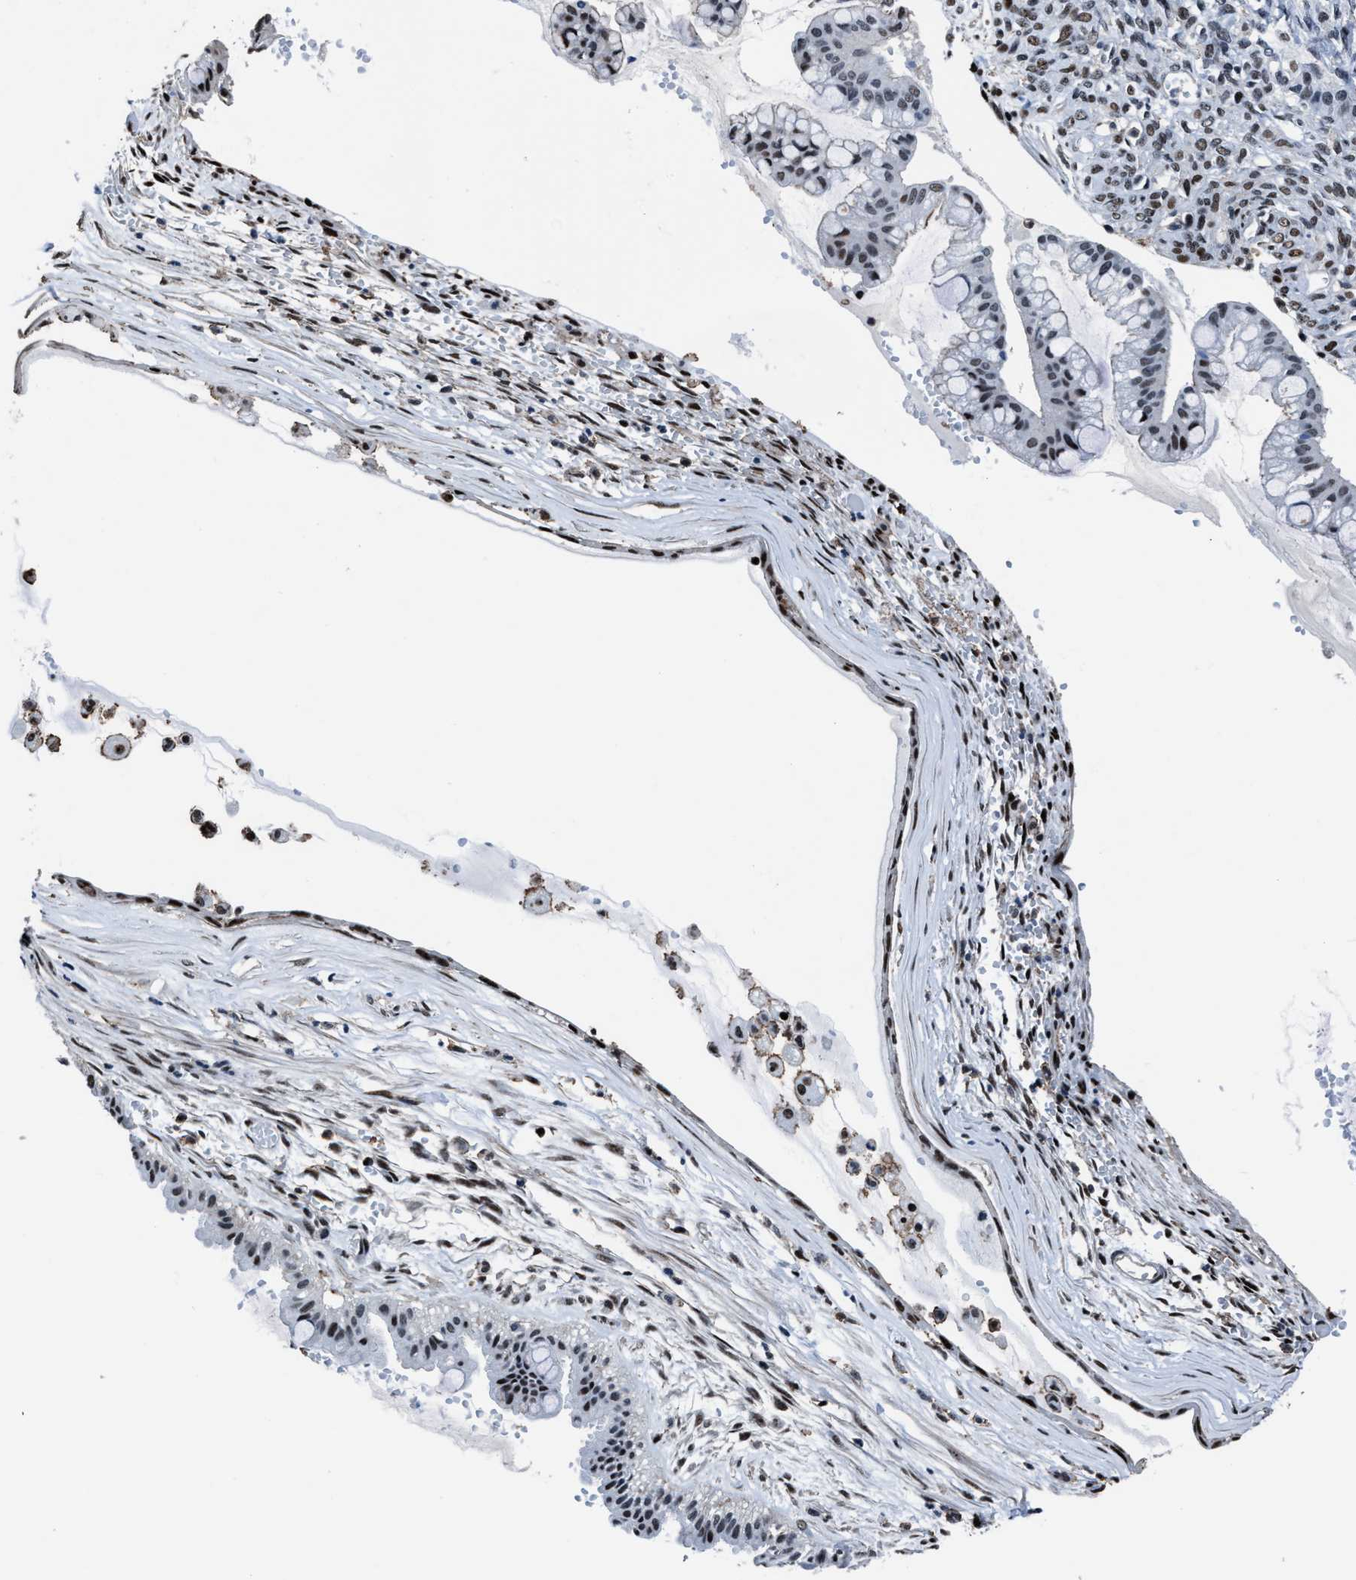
{"staining": {"intensity": "moderate", "quantity": "25%-75%", "location": "nuclear"}, "tissue": "ovarian cancer", "cell_type": "Tumor cells", "image_type": "cancer", "snomed": [{"axis": "morphology", "description": "Cystadenocarcinoma, mucinous, NOS"}, {"axis": "topography", "description": "Ovary"}], "caption": "Immunohistochemistry photomicrograph of human mucinous cystadenocarcinoma (ovarian) stained for a protein (brown), which reveals medium levels of moderate nuclear staining in about 25%-75% of tumor cells.", "gene": "PPIE", "patient": {"sex": "female", "age": 73}}